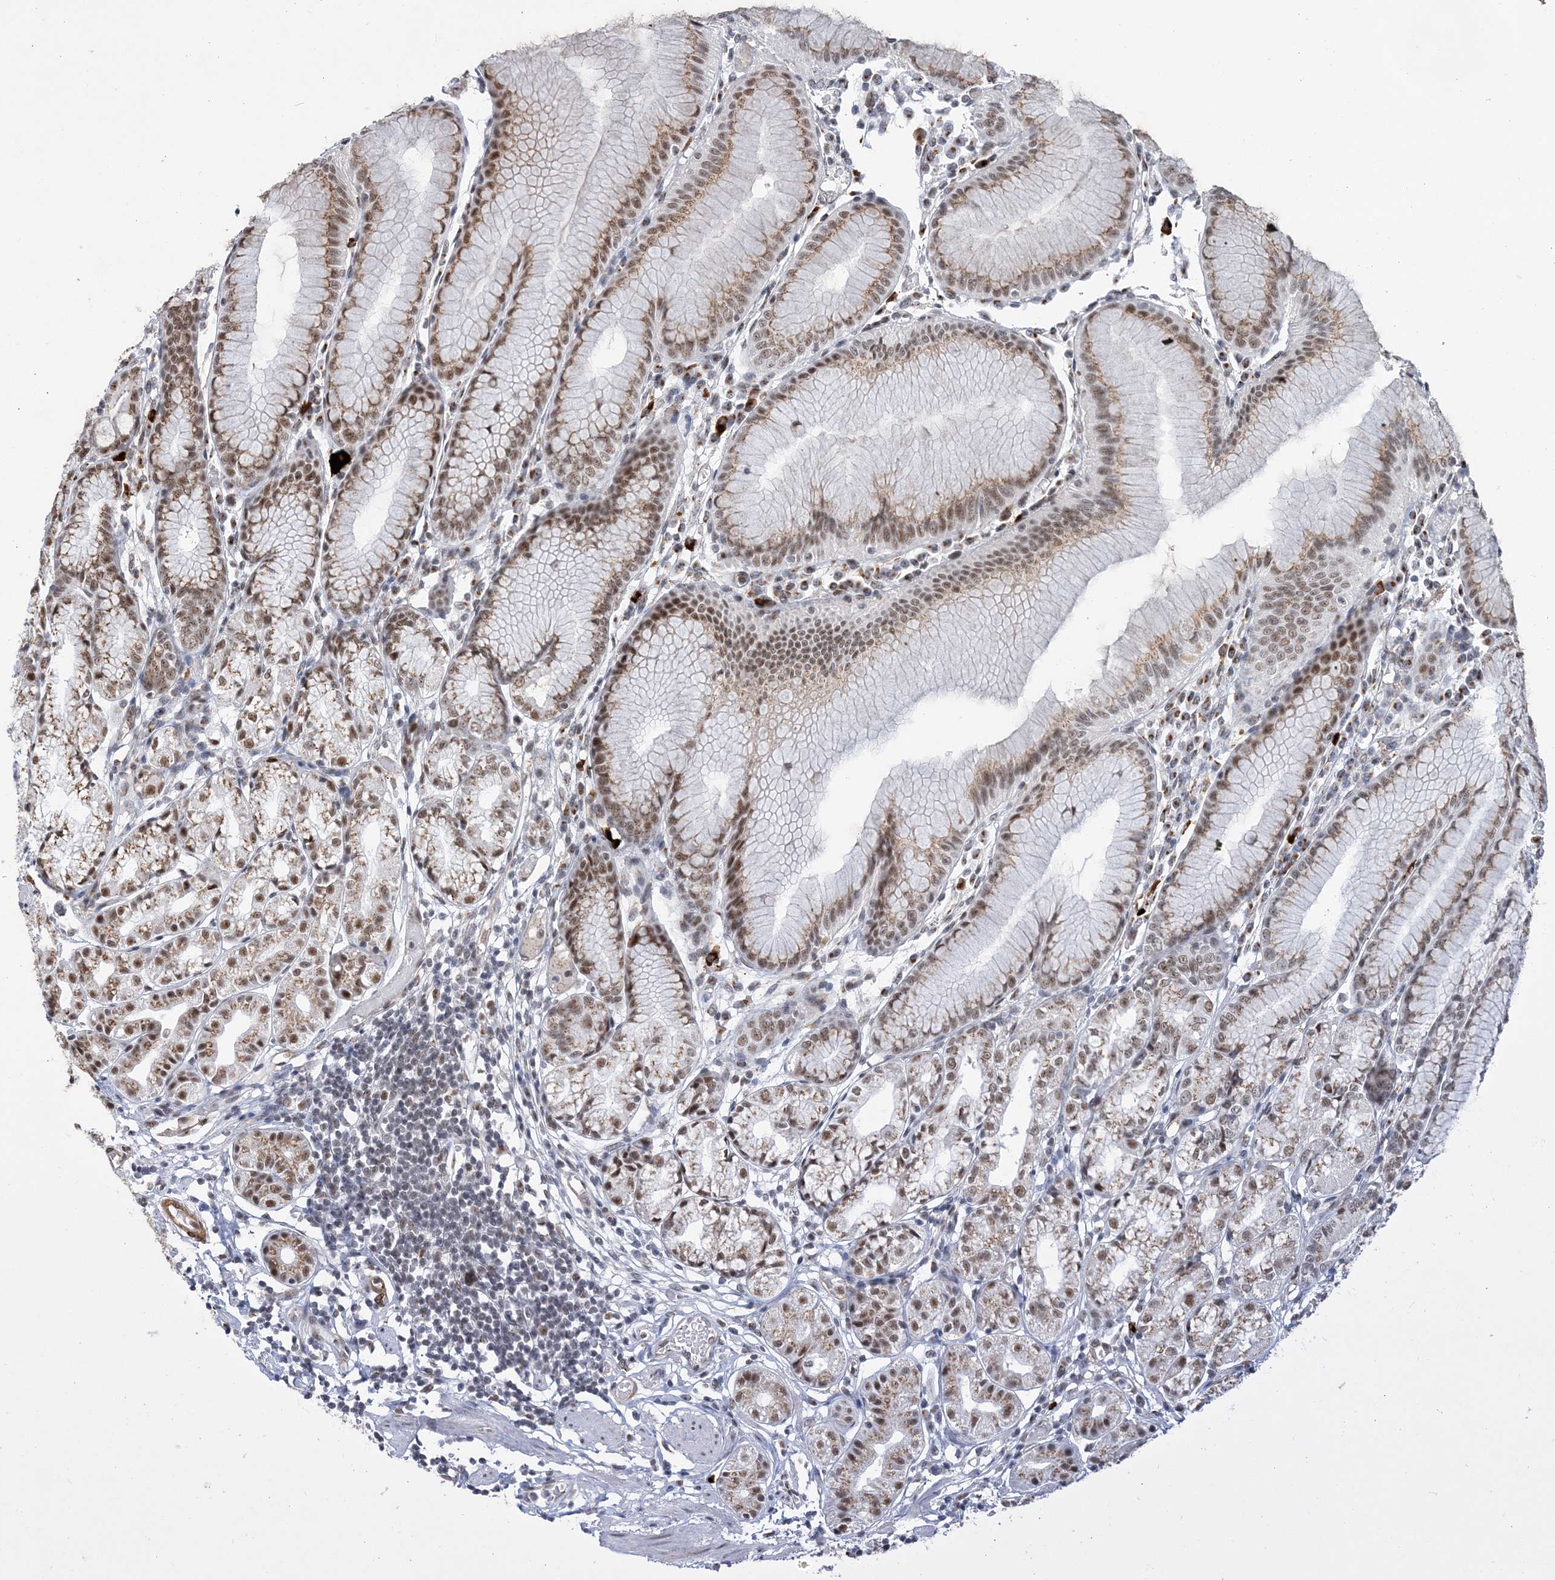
{"staining": {"intensity": "moderate", "quantity": ">75%", "location": "cytoplasmic/membranous,nuclear"}, "tissue": "stomach", "cell_type": "Glandular cells", "image_type": "normal", "snomed": [{"axis": "morphology", "description": "Normal tissue, NOS"}, {"axis": "topography", "description": "Stomach"}], "caption": "Protein staining of unremarkable stomach demonstrates moderate cytoplasmic/membranous,nuclear positivity in about >75% of glandular cells. (IHC, brightfield microscopy, high magnification).", "gene": "PLRG1", "patient": {"sex": "female", "age": 57}}